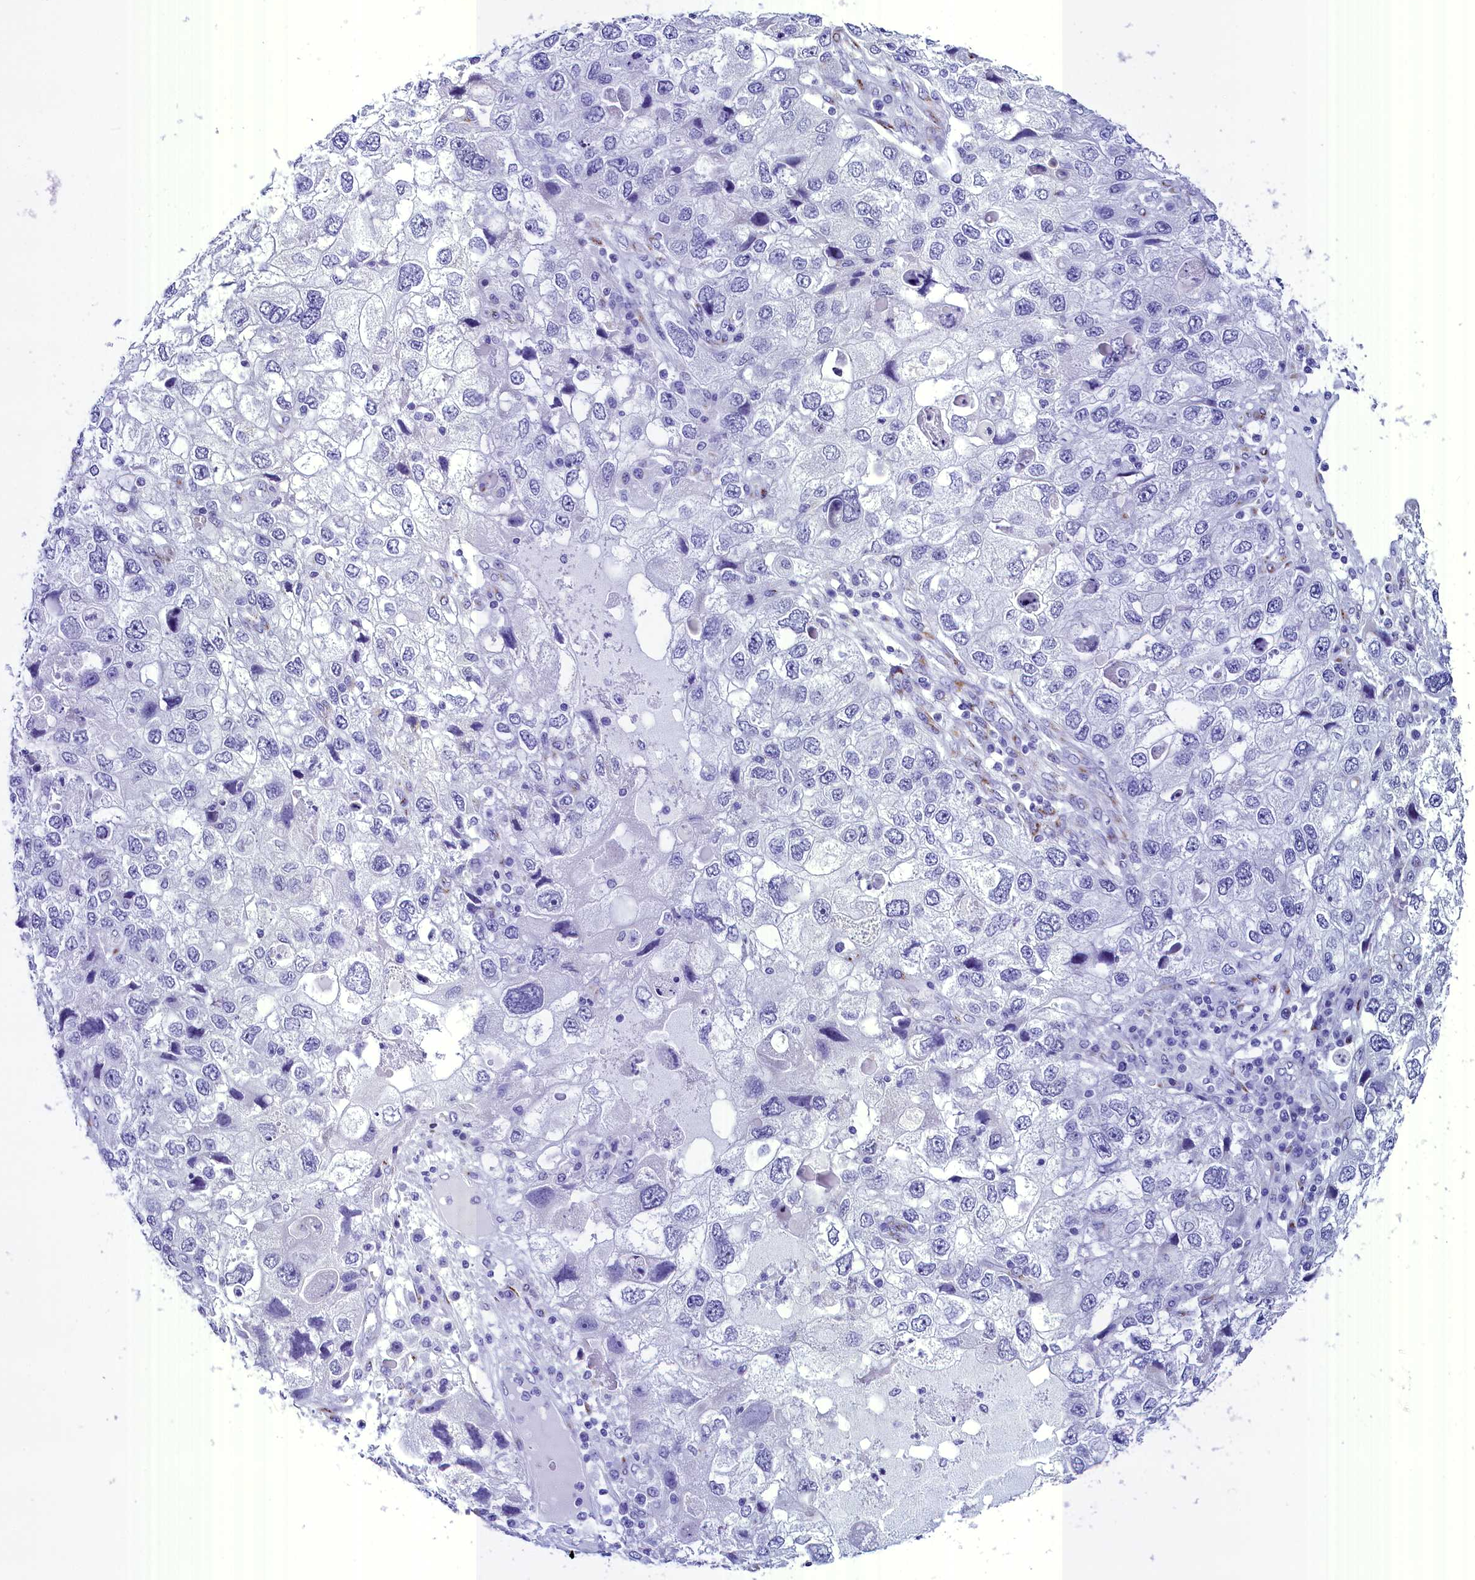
{"staining": {"intensity": "negative", "quantity": "none", "location": "none"}, "tissue": "endometrial cancer", "cell_type": "Tumor cells", "image_type": "cancer", "snomed": [{"axis": "morphology", "description": "Adenocarcinoma, NOS"}, {"axis": "topography", "description": "Endometrium"}], "caption": "Human adenocarcinoma (endometrial) stained for a protein using immunohistochemistry (IHC) demonstrates no staining in tumor cells.", "gene": "AP3B2", "patient": {"sex": "female", "age": 49}}